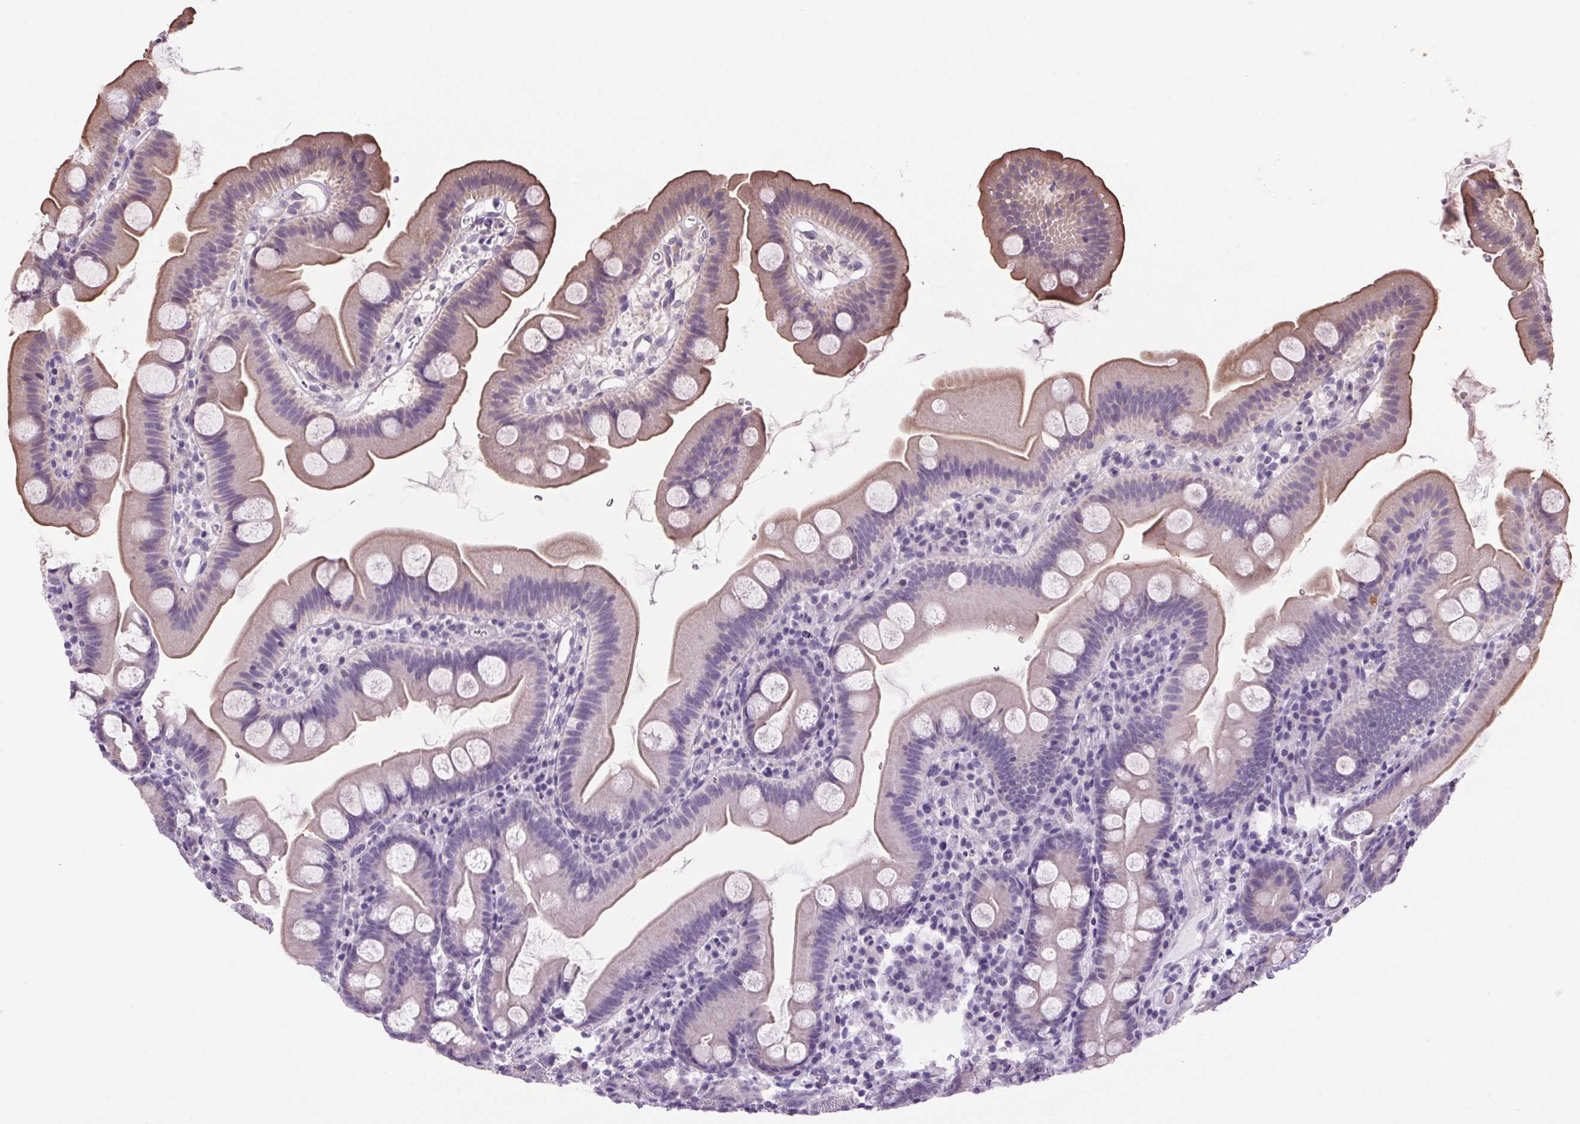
{"staining": {"intensity": "moderate", "quantity": "<25%", "location": "cytoplasmic/membranous"}, "tissue": "small intestine", "cell_type": "Glandular cells", "image_type": "normal", "snomed": [{"axis": "morphology", "description": "Normal tissue, NOS"}, {"axis": "topography", "description": "Small intestine"}], "caption": "Small intestine stained with a brown dye reveals moderate cytoplasmic/membranous positive expression in approximately <25% of glandular cells.", "gene": "VWA3B", "patient": {"sex": "female", "age": 68}}